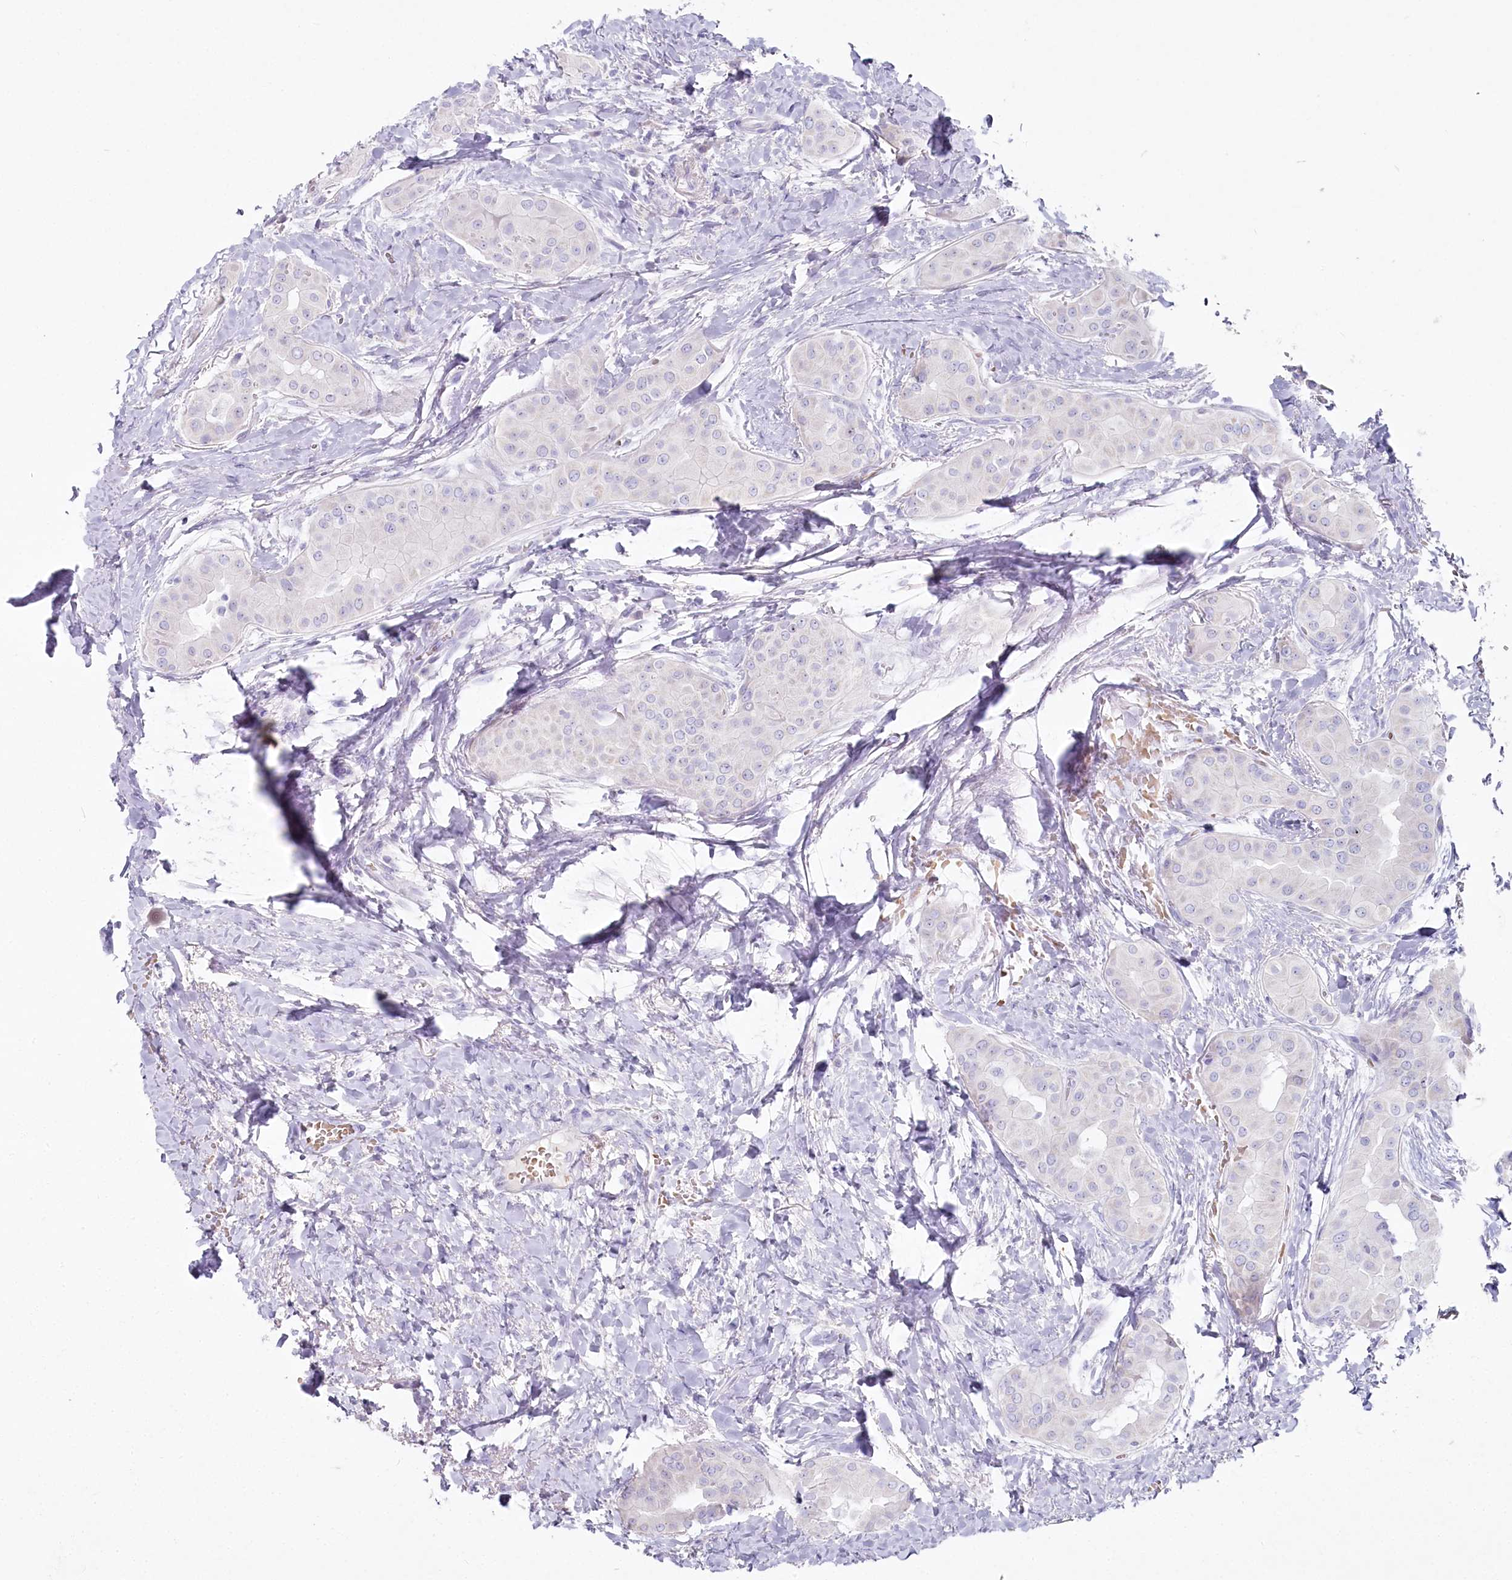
{"staining": {"intensity": "negative", "quantity": "none", "location": "none"}, "tissue": "thyroid cancer", "cell_type": "Tumor cells", "image_type": "cancer", "snomed": [{"axis": "morphology", "description": "Papillary adenocarcinoma, NOS"}, {"axis": "topography", "description": "Thyroid gland"}], "caption": "DAB immunohistochemical staining of human papillary adenocarcinoma (thyroid) exhibits no significant expression in tumor cells. (DAB IHC visualized using brightfield microscopy, high magnification).", "gene": "IFIT5", "patient": {"sex": "male", "age": 33}}